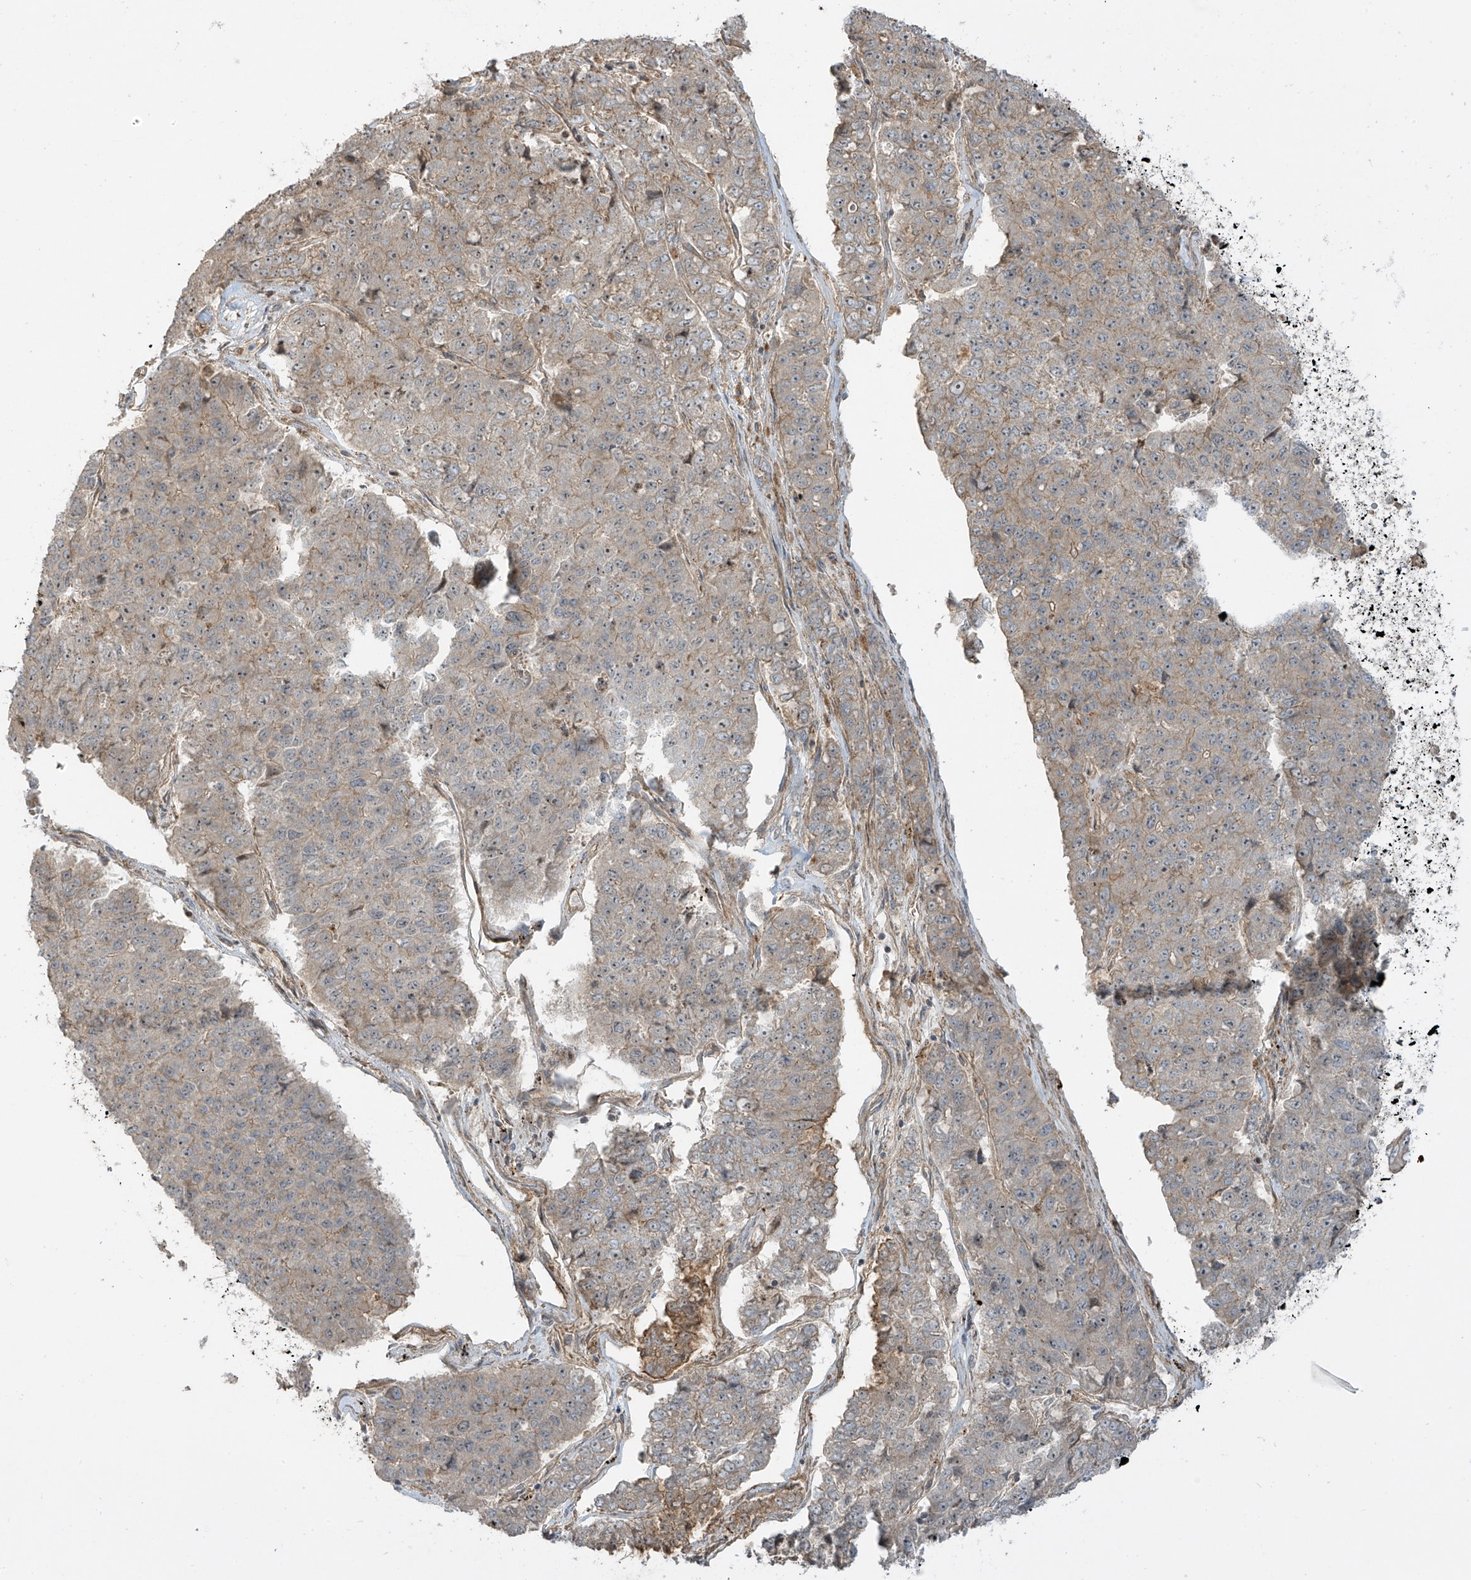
{"staining": {"intensity": "weak", "quantity": "<25%", "location": "cytoplasmic/membranous"}, "tissue": "pancreatic cancer", "cell_type": "Tumor cells", "image_type": "cancer", "snomed": [{"axis": "morphology", "description": "Adenocarcinoma, NOS"}, {"axis": "topography", "description": "Pancreas"}], "caption": "Immunohistochemistry (IHC) image of neoplastic tissue: human pancreatic cancer (adenocarcinoma) stained with DAB demonstrates no significant protein staining in tumor cells.", "gene": "ENTR1", "patient": {"sex": "male", "age": 50}}